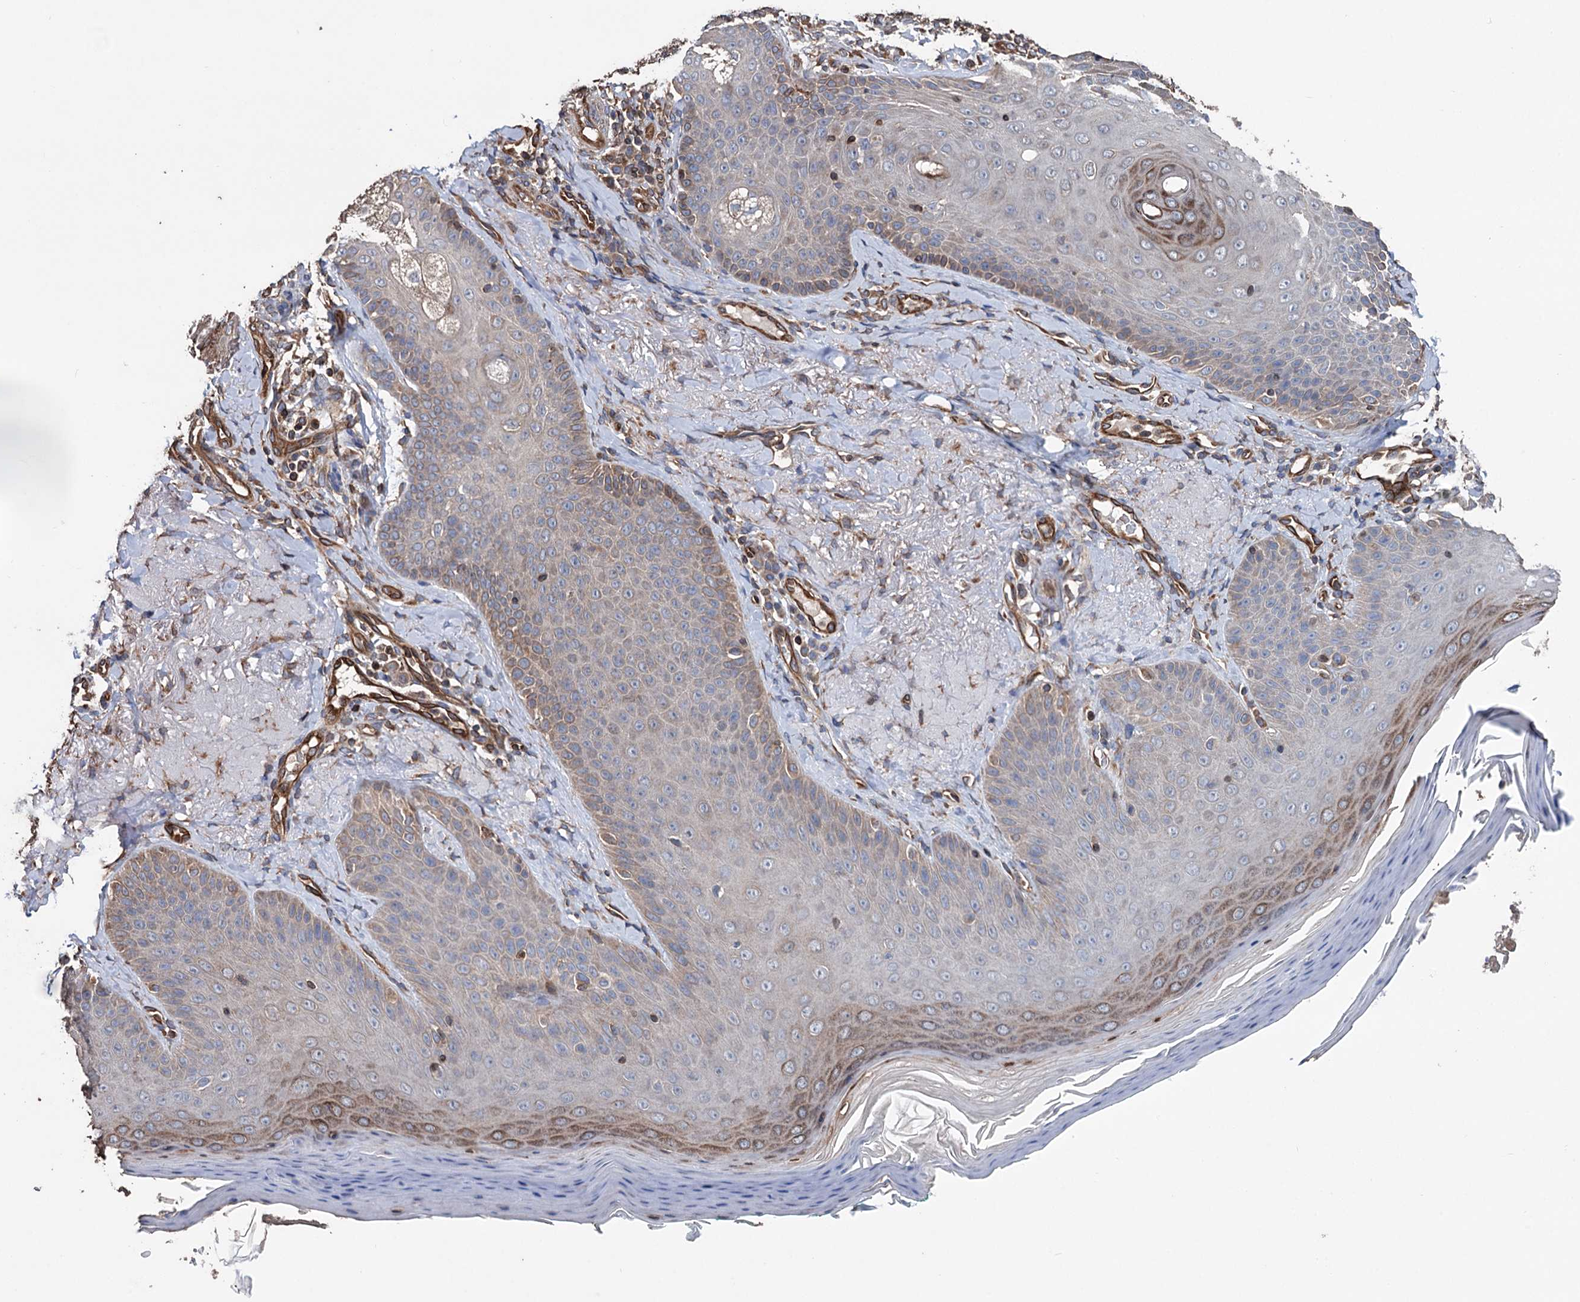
{"staining": {"intensity": "moderate", "quantity": ">75%", "location": "cytoplasmic/membranous"}, "tissue": "skin", "cell_type": "Fibroblasts", "image_type": "normal", "snomed": [{"axis": "morphology", "description": "Normal tissue, NOS"}, {"axis": "topography", "description": "Skin"}], "caption": "Protein expression analysis of unremarkable human skin reveals moderate cytoplasmic/membranous positivity in about >75% of fibroblasts. The staining was performed using DAB (3,3'-diaminobenzidine) to visualize the protein expression in brown, while the nuclei were stained in blue with hematoxylin (Magnification: 20x).", "gene": "STING1", "patient": {"sex": "male", "age": 57}}